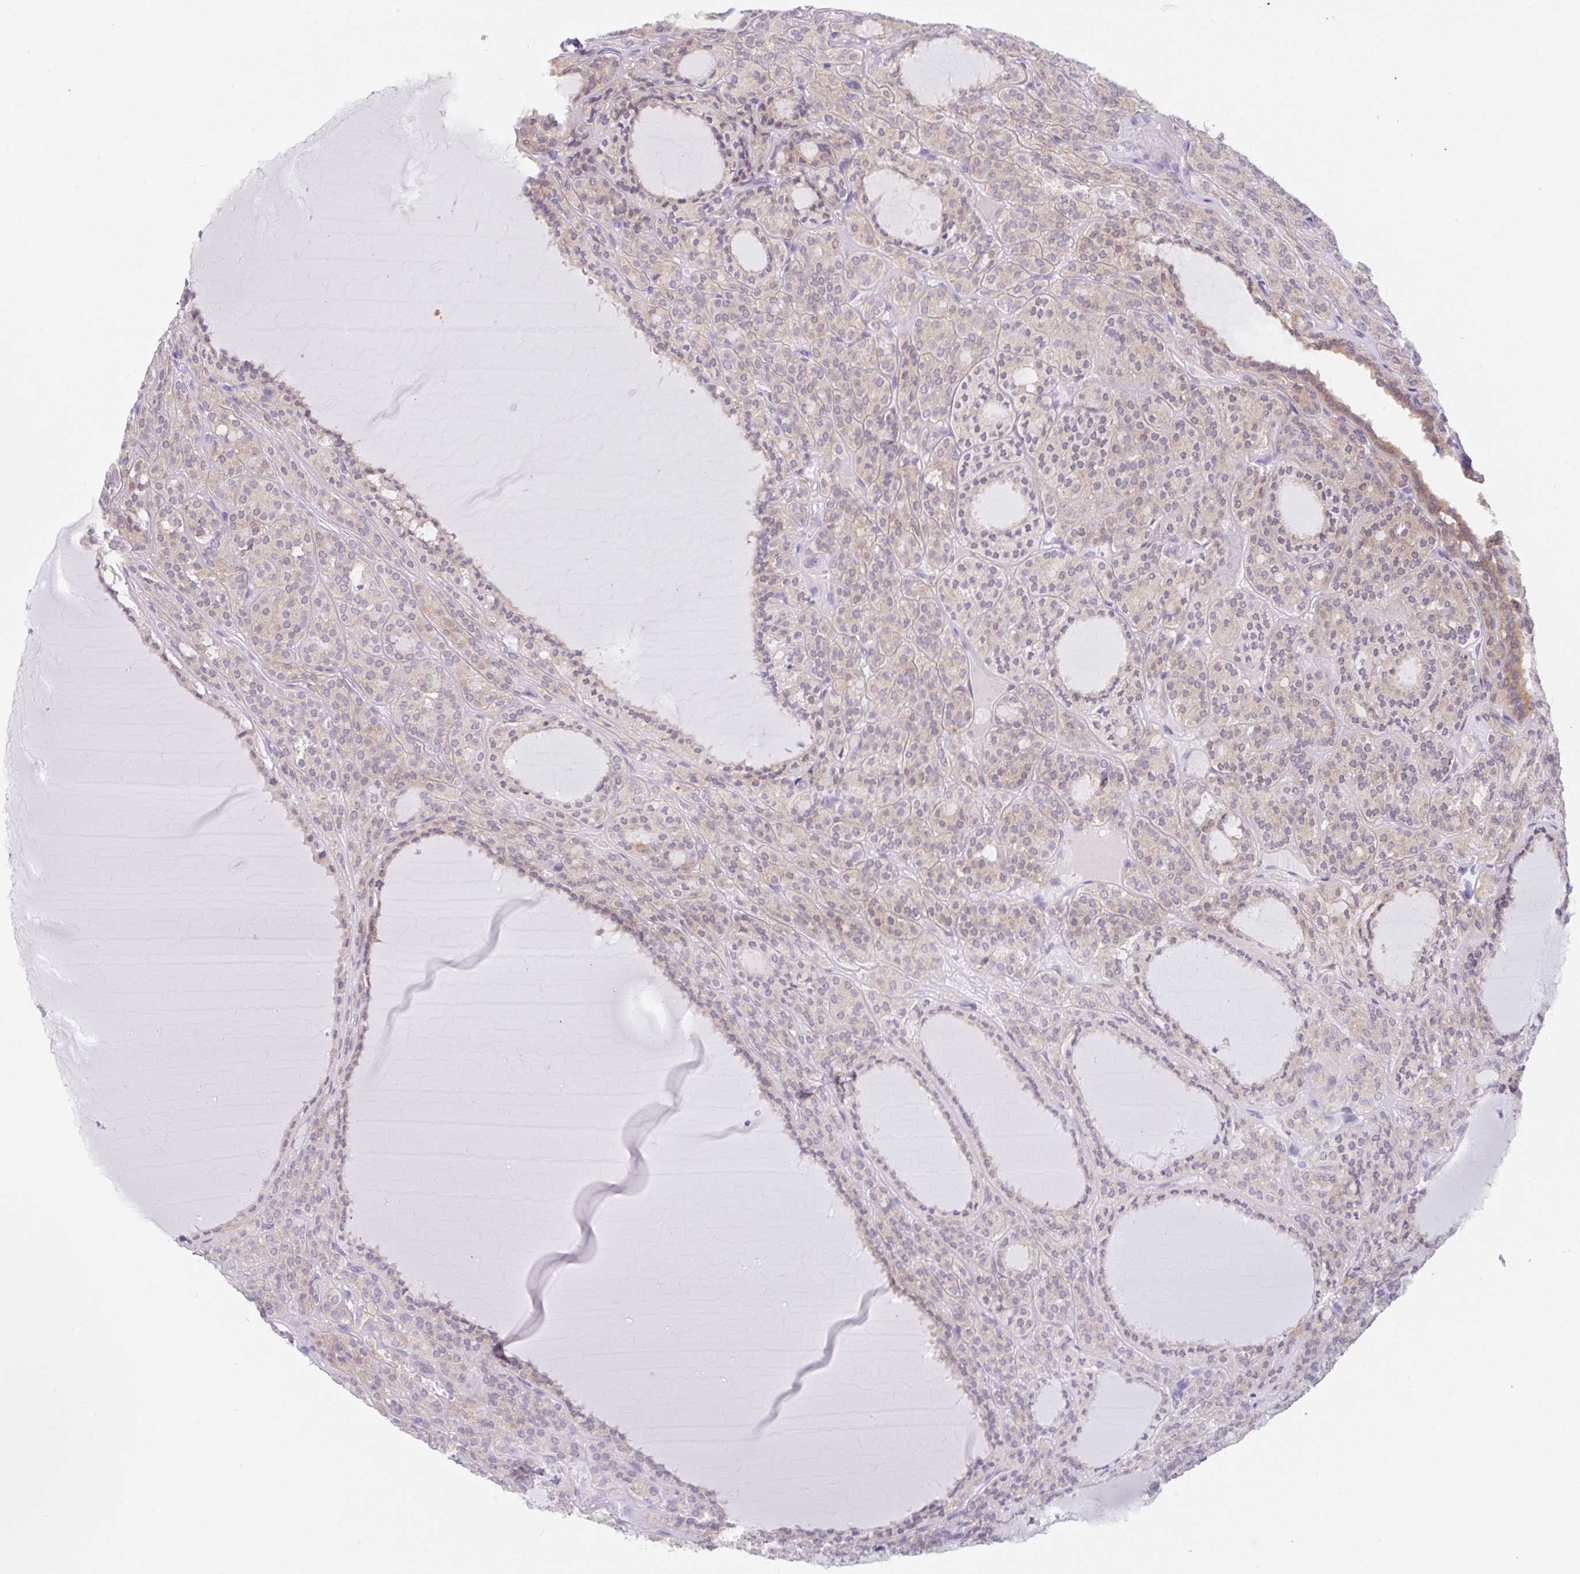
{"staining": {"intensity": "weak", "quantity": "25%-75%", "location": "cytoplasmic/membranous"}, "tissue": "thyroid cancer", "cell_type": "Tumor cells", "image_type": "cancer", "snomed": [{"axis": "morphology", "description": "Follicular adenoma carcinoma, NOS"}, {"axis": "topography", "description": "Thyroid gland"}], "caption": "Protein expression by IHC shows weak cytoplasmic/membranous positivity in about 25%-75% of tumor cells in thyroid cancer (follicular adenoma carcinoma). (Brightfield microscopy of DAB IHC at high magnification).", "gene": "TRAF4", "patient": {"sex": "female", "age": 63}}